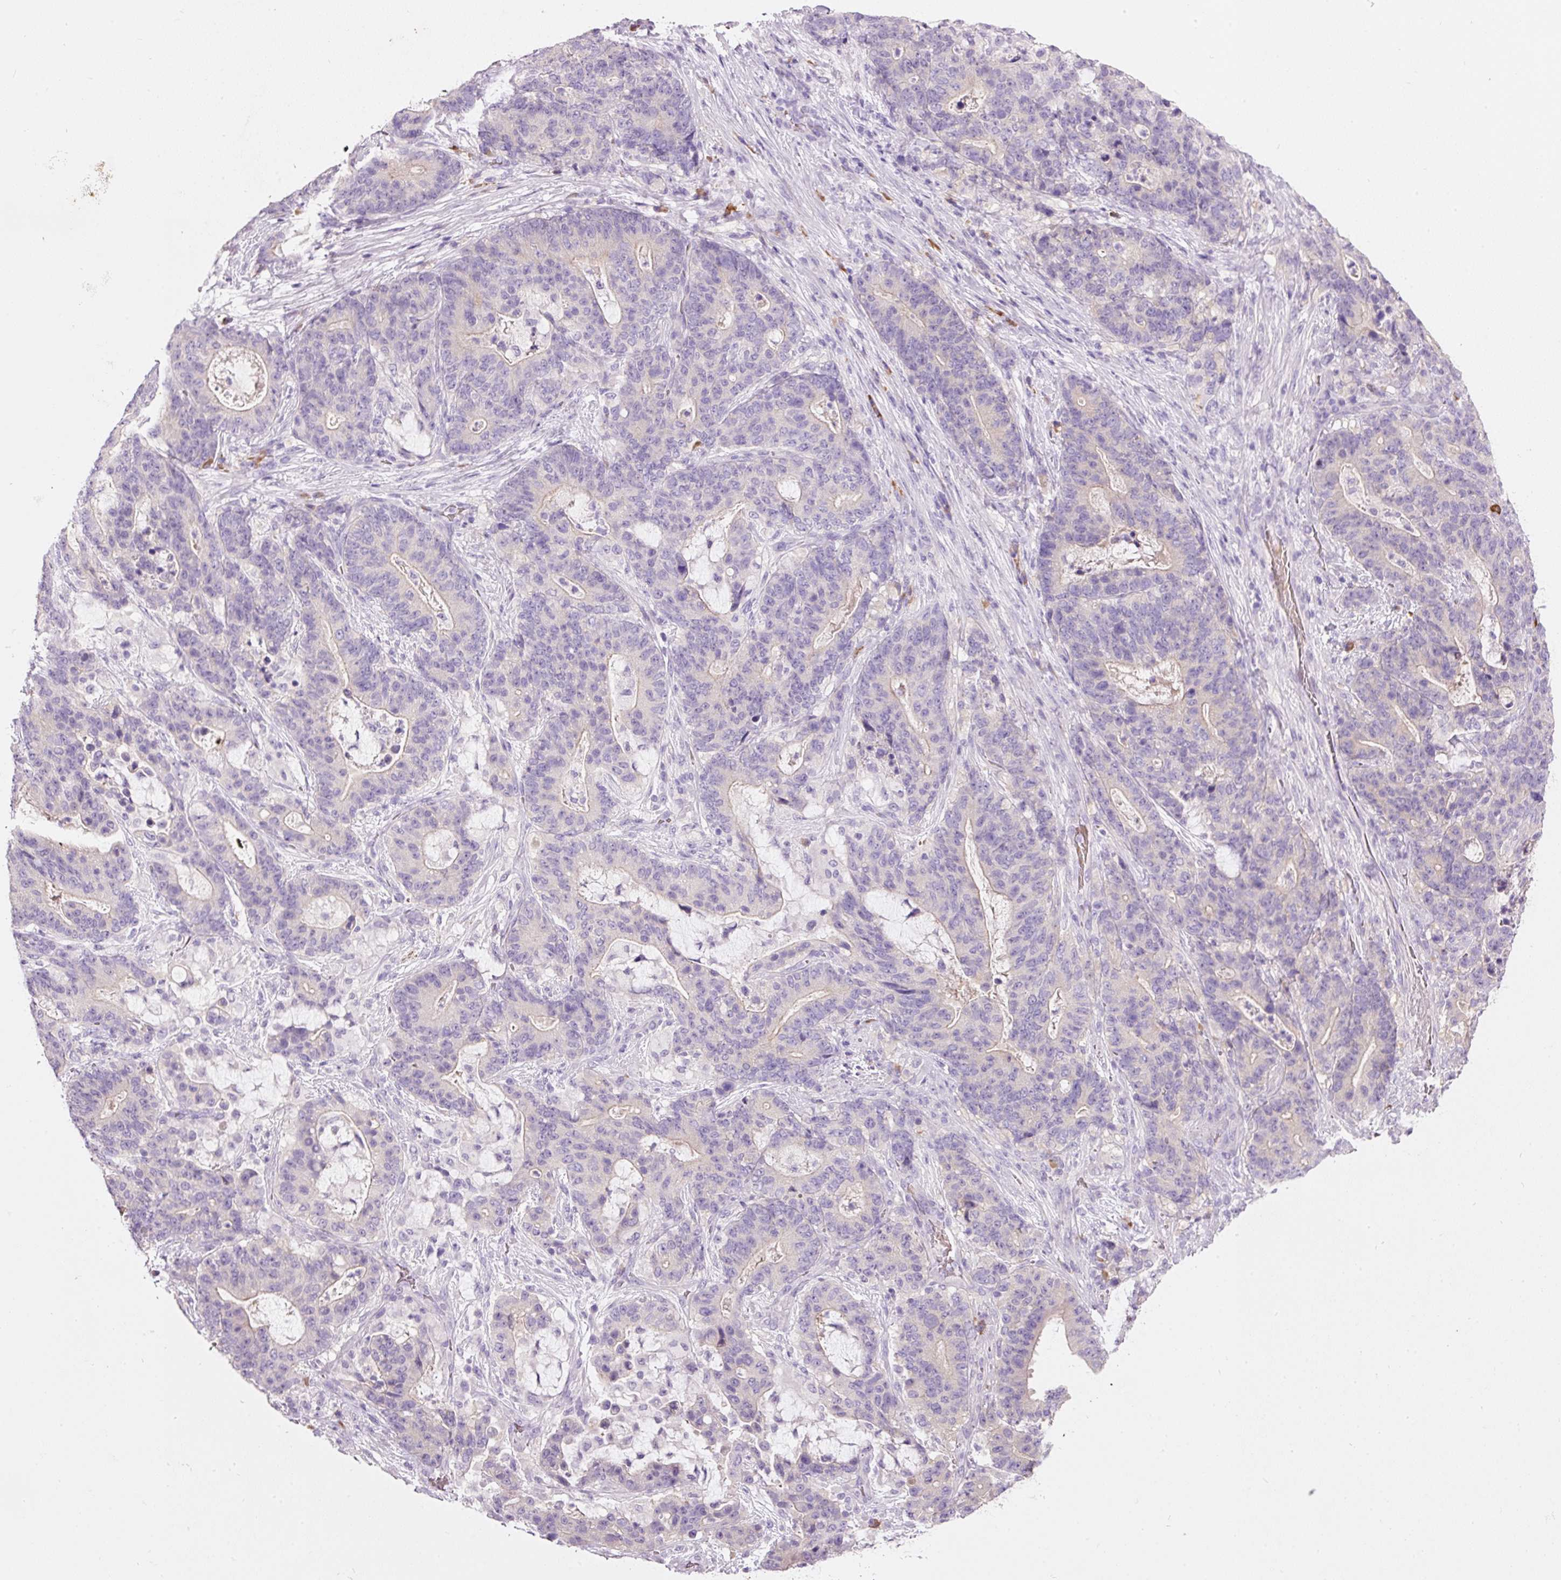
{"staining": {"intensity": "negative", "quantity": "none", "location": "none"}, "tissue": "stomach cancer", "cell_type": "Tumor cells", "image_type": "cancer", "snomed": [{"axis": "morphology", "description": "Normal tissue, NOS"}, {"axis": "morphology", "description": "Adenocarcinoma, NOS"}, {"axis": "topography", "description": "Stomach"}], "caption": "Immunohistochemical staining of stomach adenocarcinoma demonstrates no significant staining in tumor cells.", "gene": "TENT5C", "patient": {"sex": "female", "age": 64}}